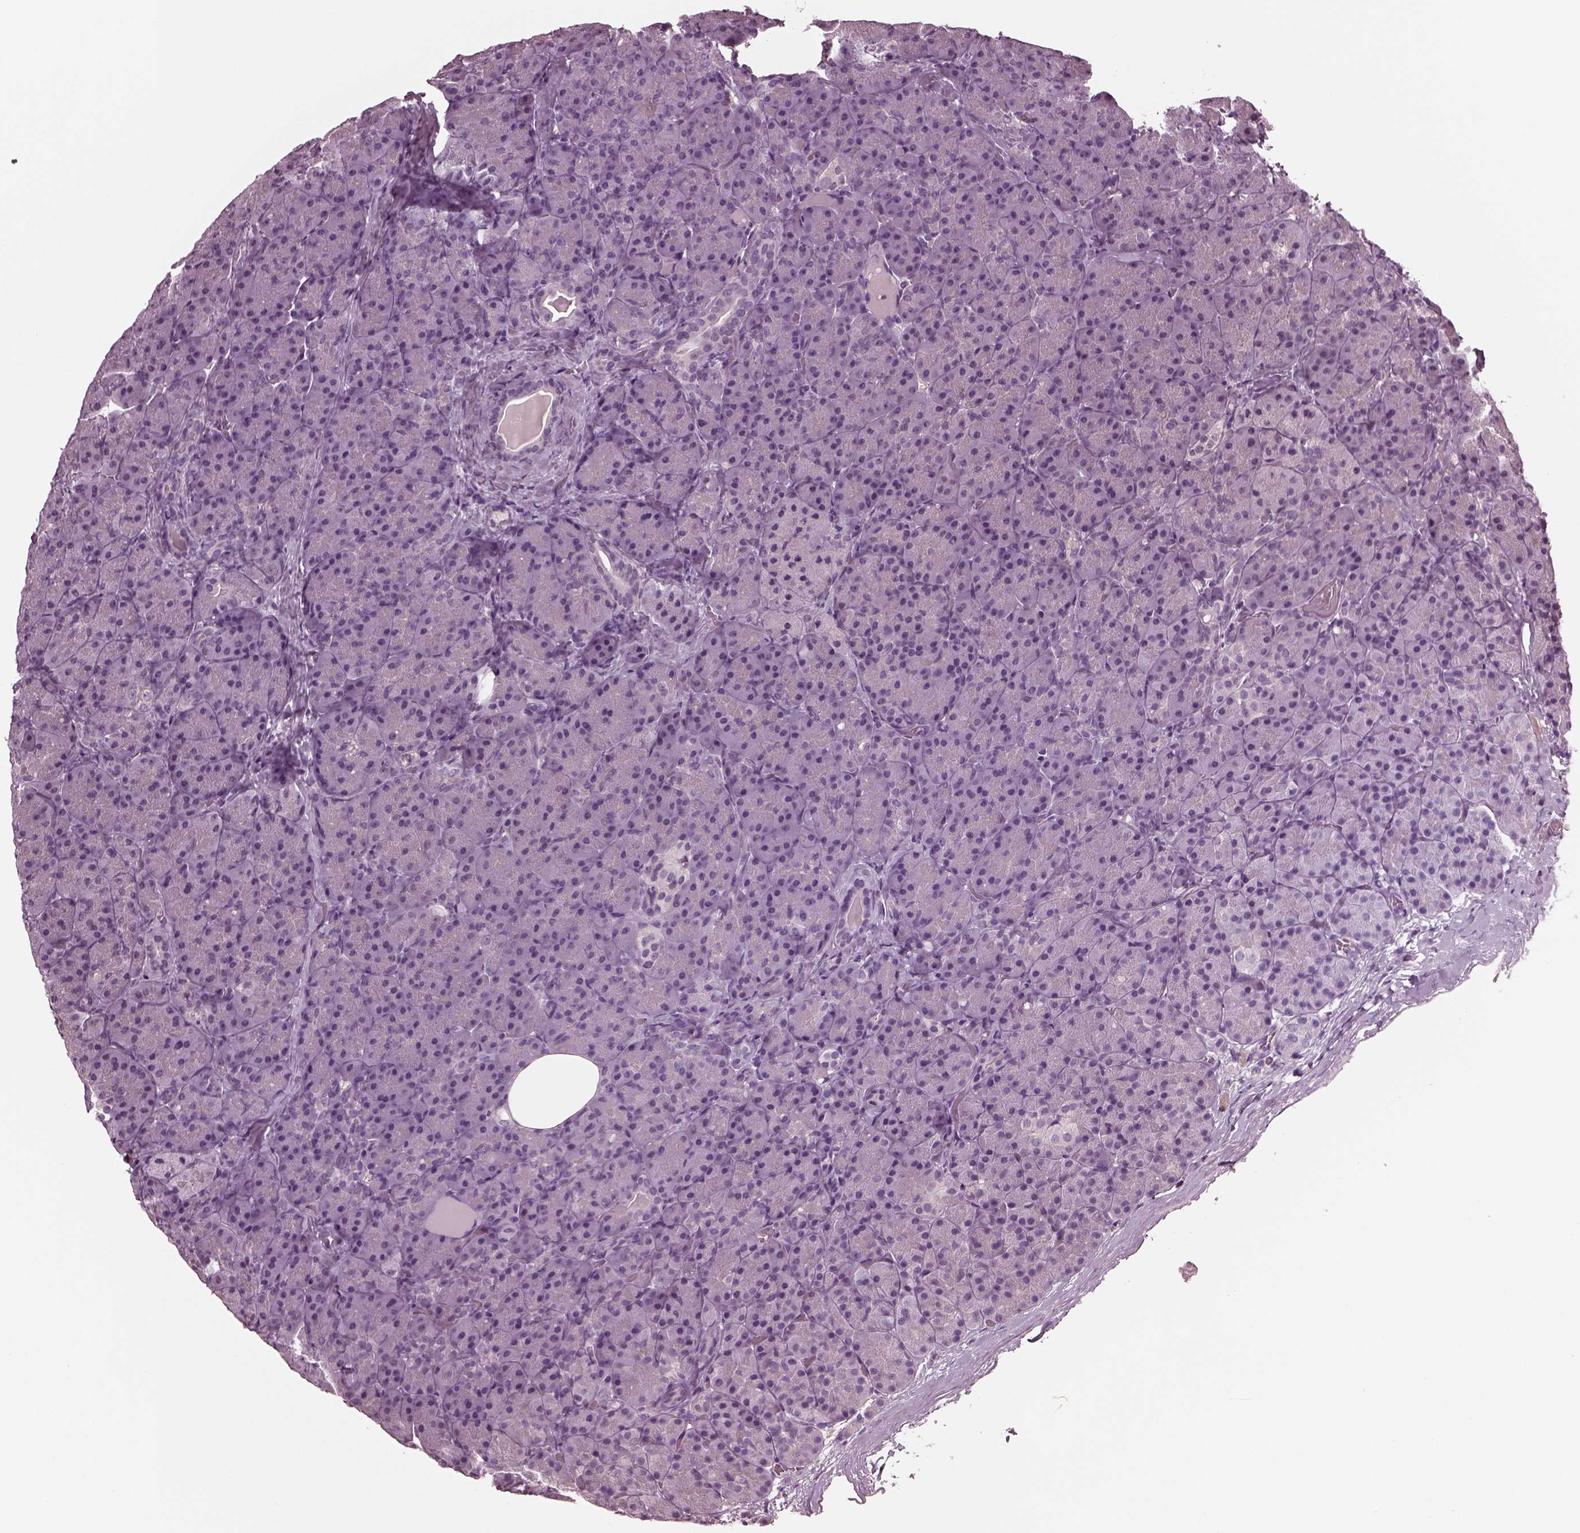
{"staining": {"intensity": "negative", "quantity": "none", "location": "none"}, "tissue": "pancreas", "cell_type": "Exocrine glandular cells", "image_type": "normal", "snomed": [{"axis": "morphology", "description": "Normal tissue, NOS"}, {"axis": "topography", "description": "Pancreas"}], "caption": "An immunohistochemistry (IHC) histopathology image of normal pancreas is shown. There is no staining in exocrine glandular cells of pancreas. (Immunohistochemistry, brightfield microscopy, high magnification).", "gene": "MIB2", "patient": {"sex": "male", "age": 57}}